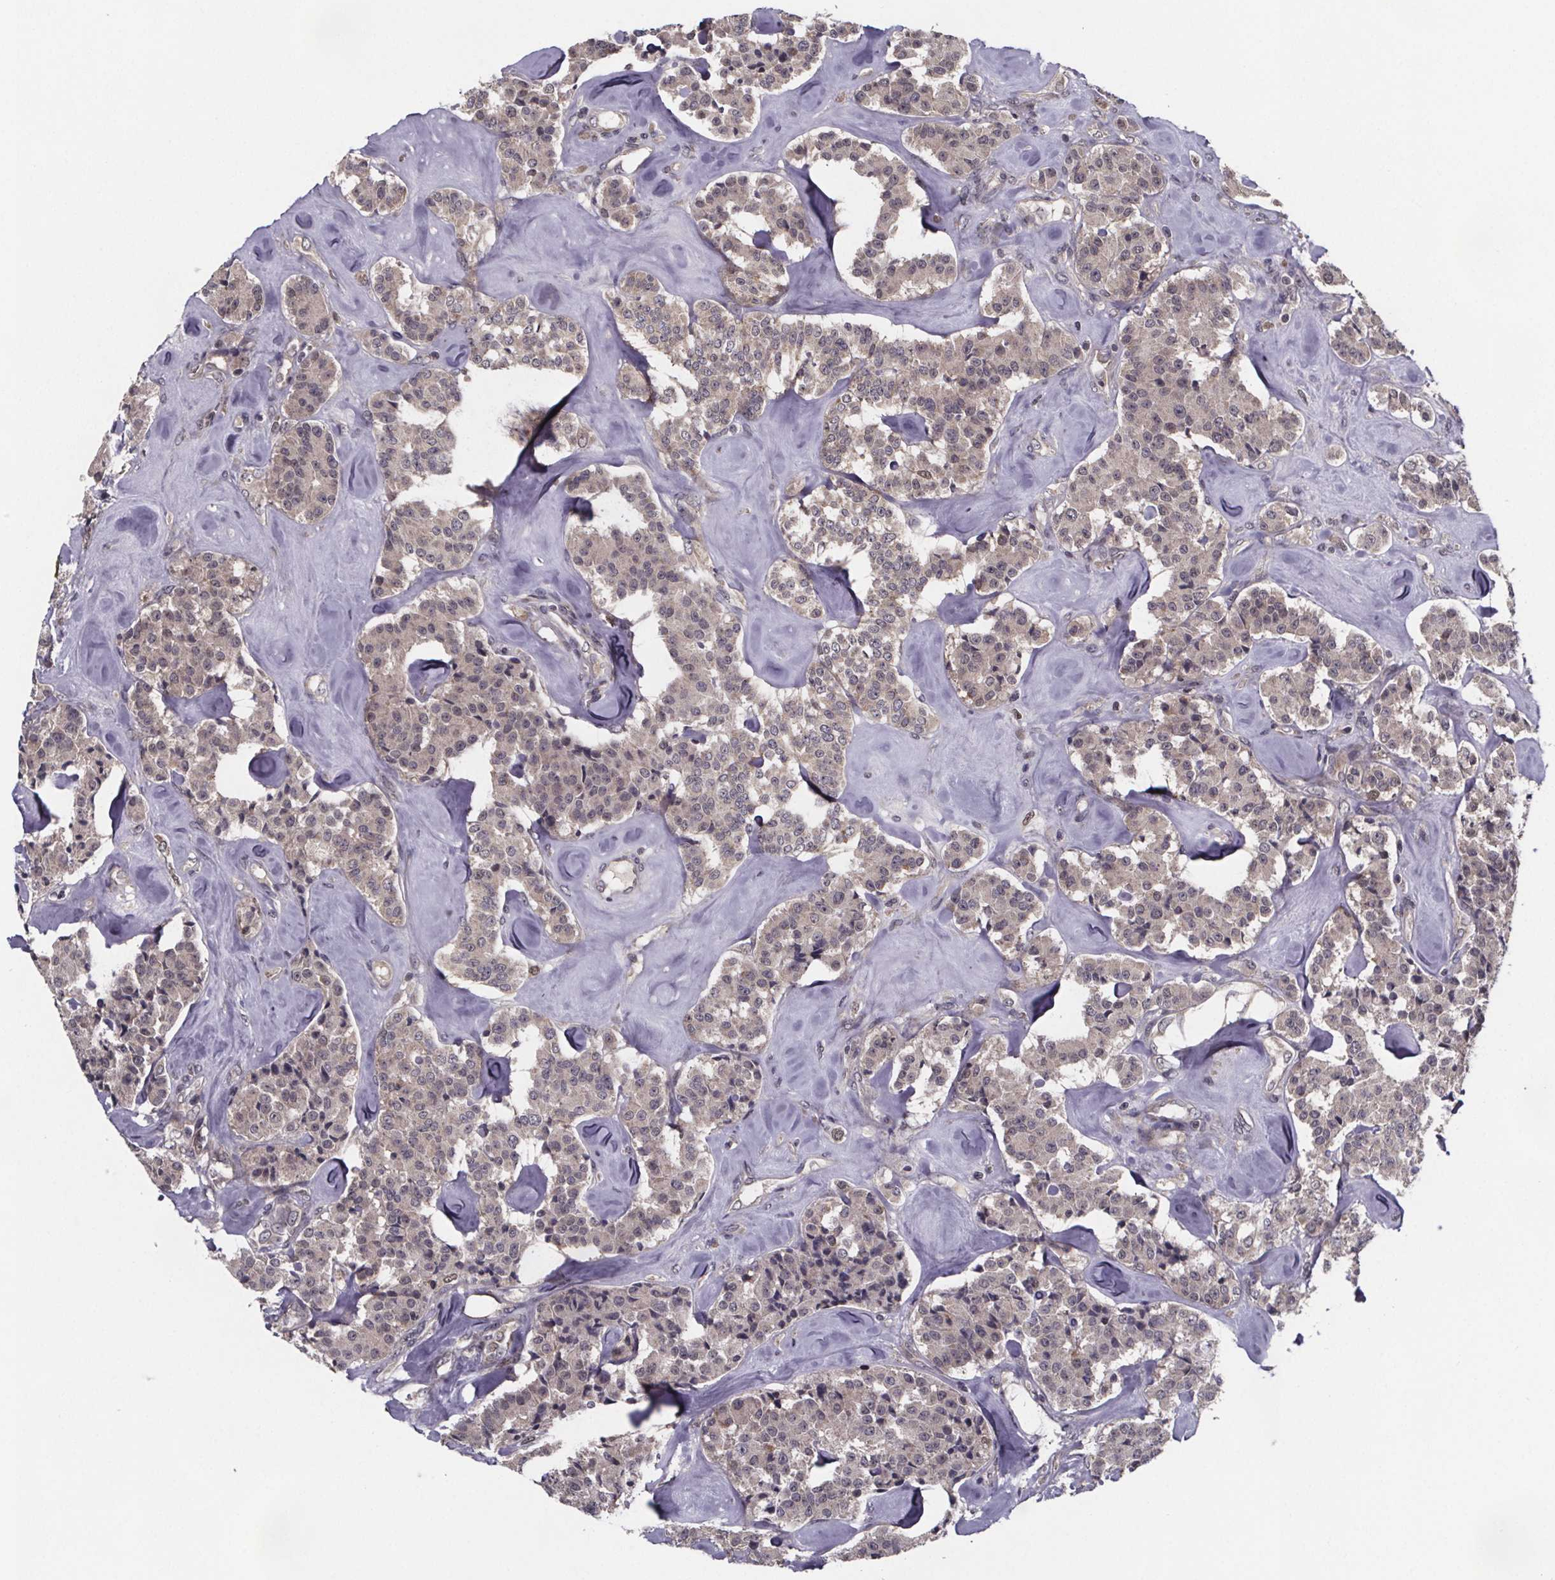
{"staining": {"intensity": "negative", "quantity": "none", "location": "none"}, "tissue": "carcinoid", "cell_type": "Tumor cells", "image_type": "cancer", "snomed": [{"axis": "morphology", "description": "Carcinoid, malignant, NOS"}, {"axis": "topography", "description": "Pancreas"}], "caption": "Immunohistochemistry image of neoplastic tissue: human malignant carcinoid stained with DAB (3,3'-diaminobenzidine) demonstrates no significant protein expression in tumor cells.", "gene": "FN3KRP", "patient": {"sex": "male", "age": 41}}